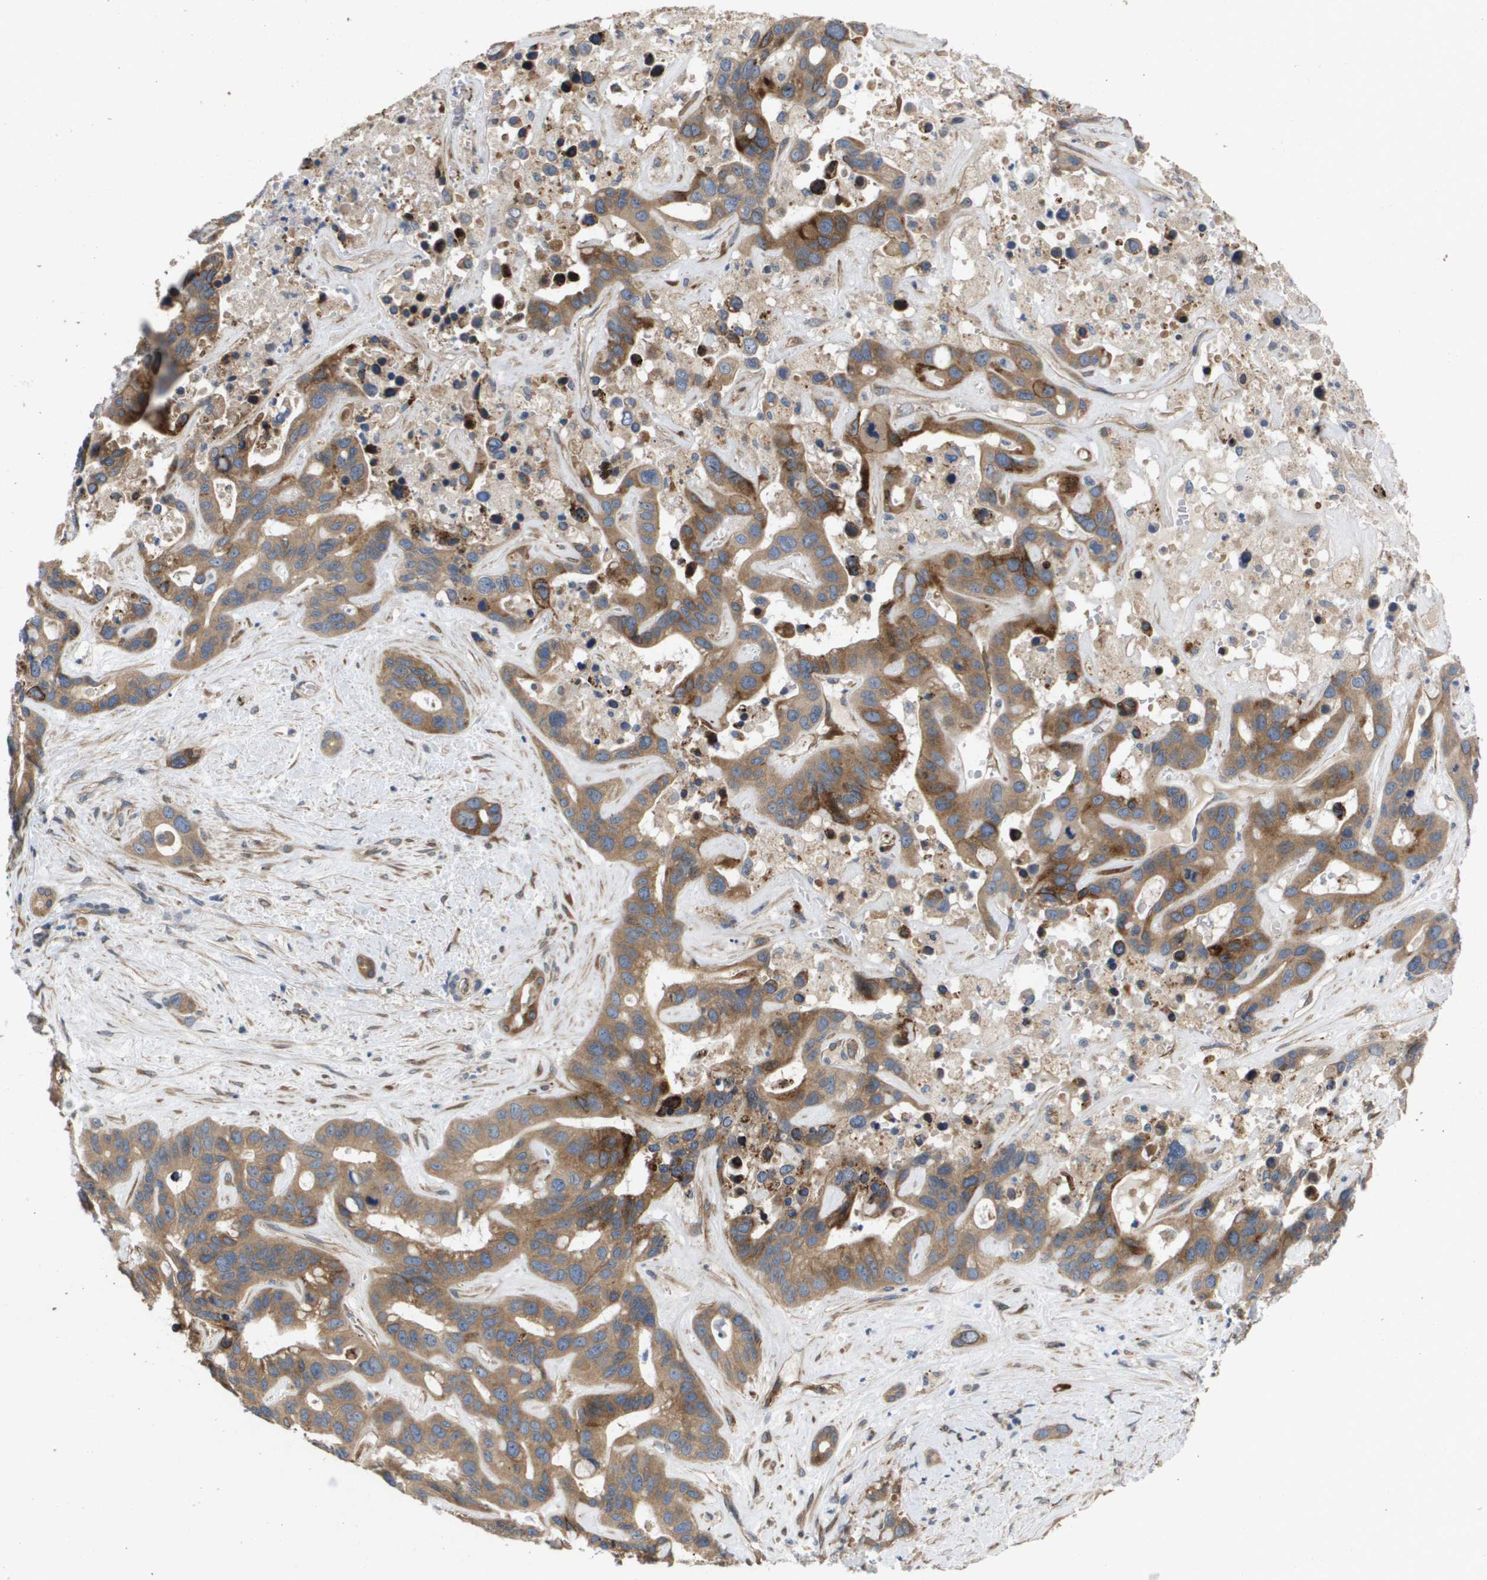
{"staining": {"intensity": "moderate", "quantity": ">75%", "location": "cytoplasmic/membranous"}, "tissue": "liver cancer", "cell_type": "Tumor cells", "image_type": "cancer", "snomed": [{"axis": "morphology", "description": "Cholangiocarcinoma"}, {"axis": "topography", "description": "Liver"}], "caption": "This image displays liver cholangiocarcinoma stained with IHC to label a protein in brown. The cytoplasmic/membranous of tumor cells show moderate positivity for the protein. Nuclei are counter-stained blue.", "gene": "ENTPD2", "patient": {"sex": "female", "age": 65}}